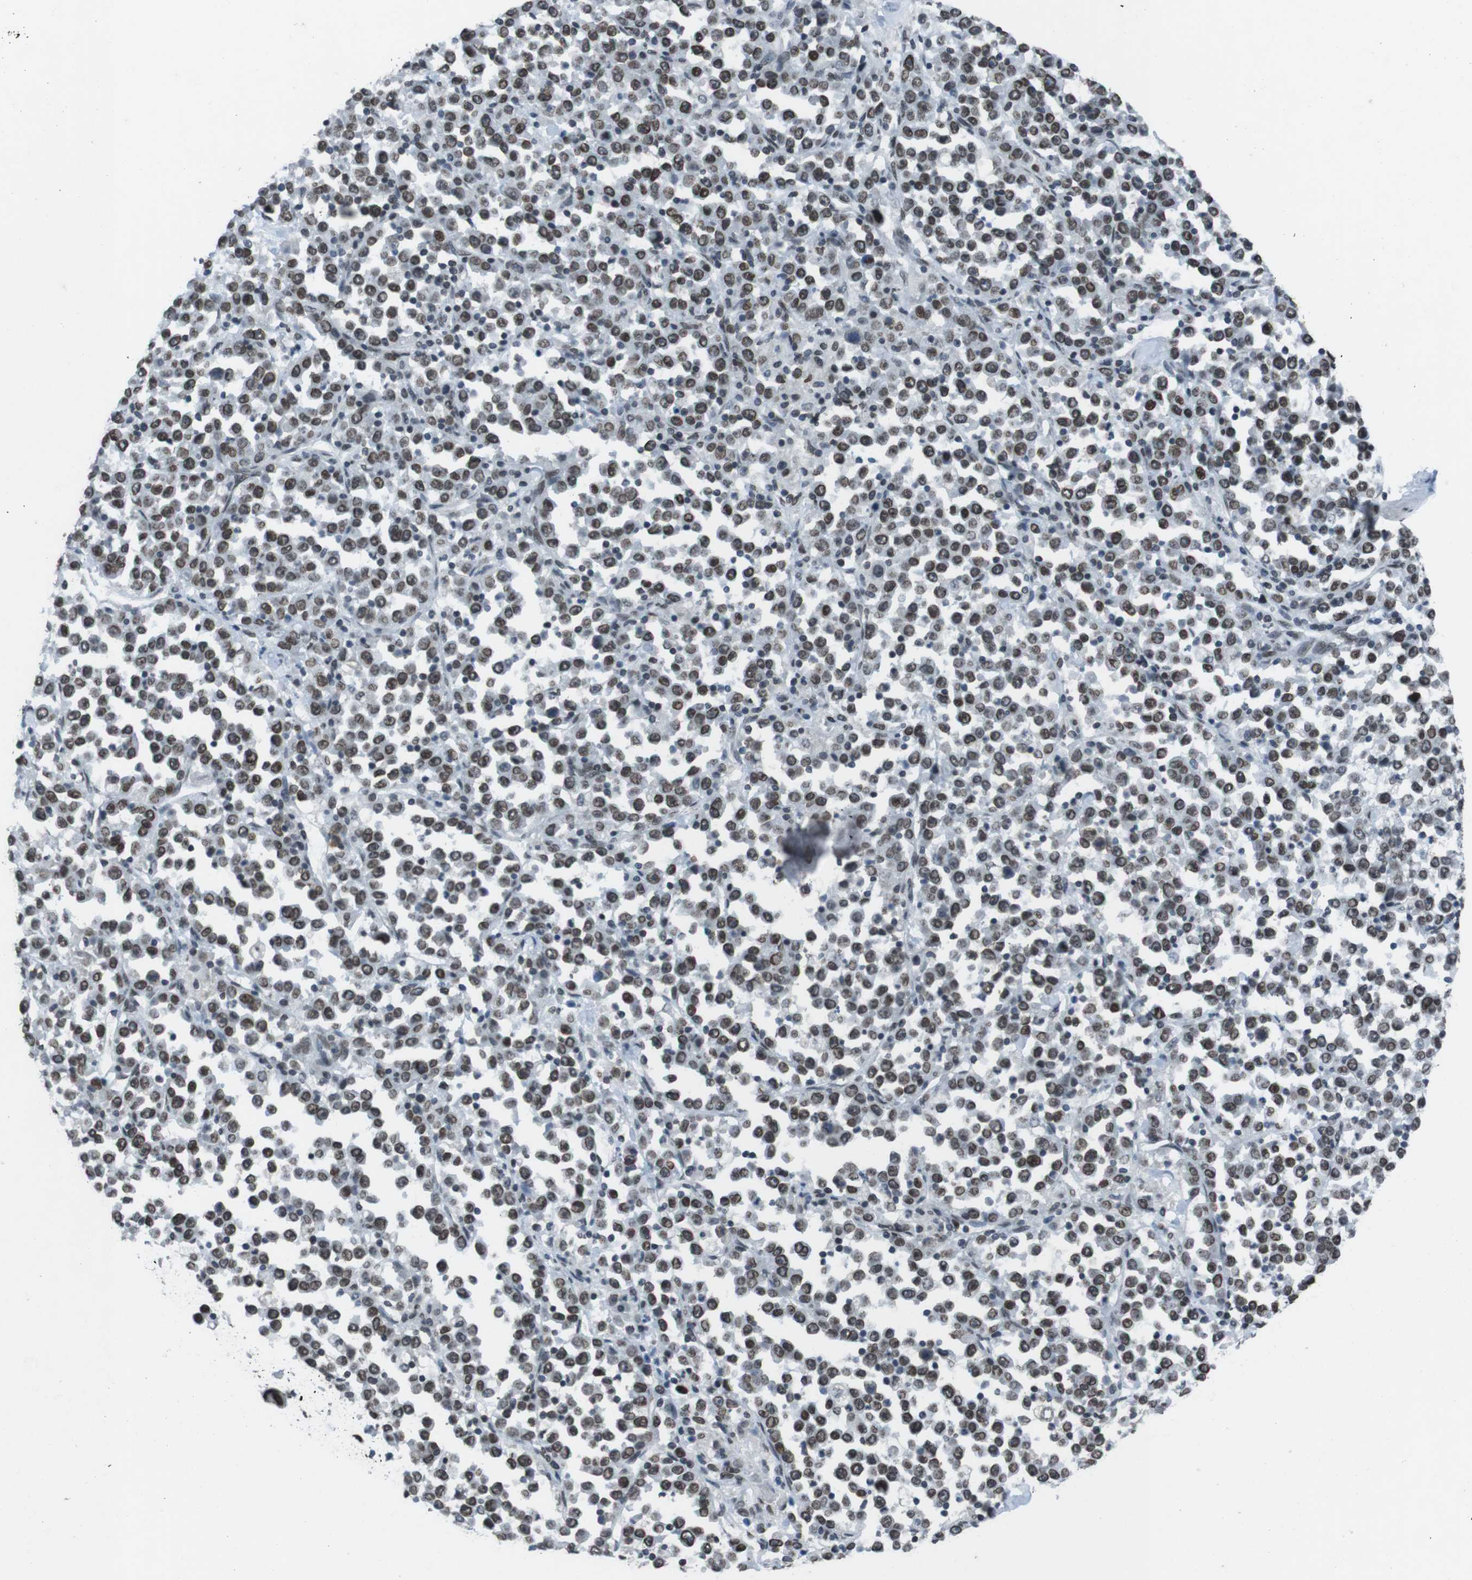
{"staining": {"intensity": "moderate", "quantity": ">75%", "location": "nuclear"}, "tissue": "stomach cancer", "cell_type": "Tumor cells", "image_type": "cancer", "snomed": [{"axis": "morphology", "description": "Normal tissue, NOS"}, {"axis": "morphology", "description": "Adenocarcinoma, NOS"}, {"axis": "topography", "description": "Stomach, upper"}, {"axis": "topography", "description": "Stomach"}], "caption": "A brown stain labels moderate nuclear expression of a protein in human stomach cancer tumor cells.", "gene": "MAD1L1", "patient": {"sex": "male", "age": 59}}